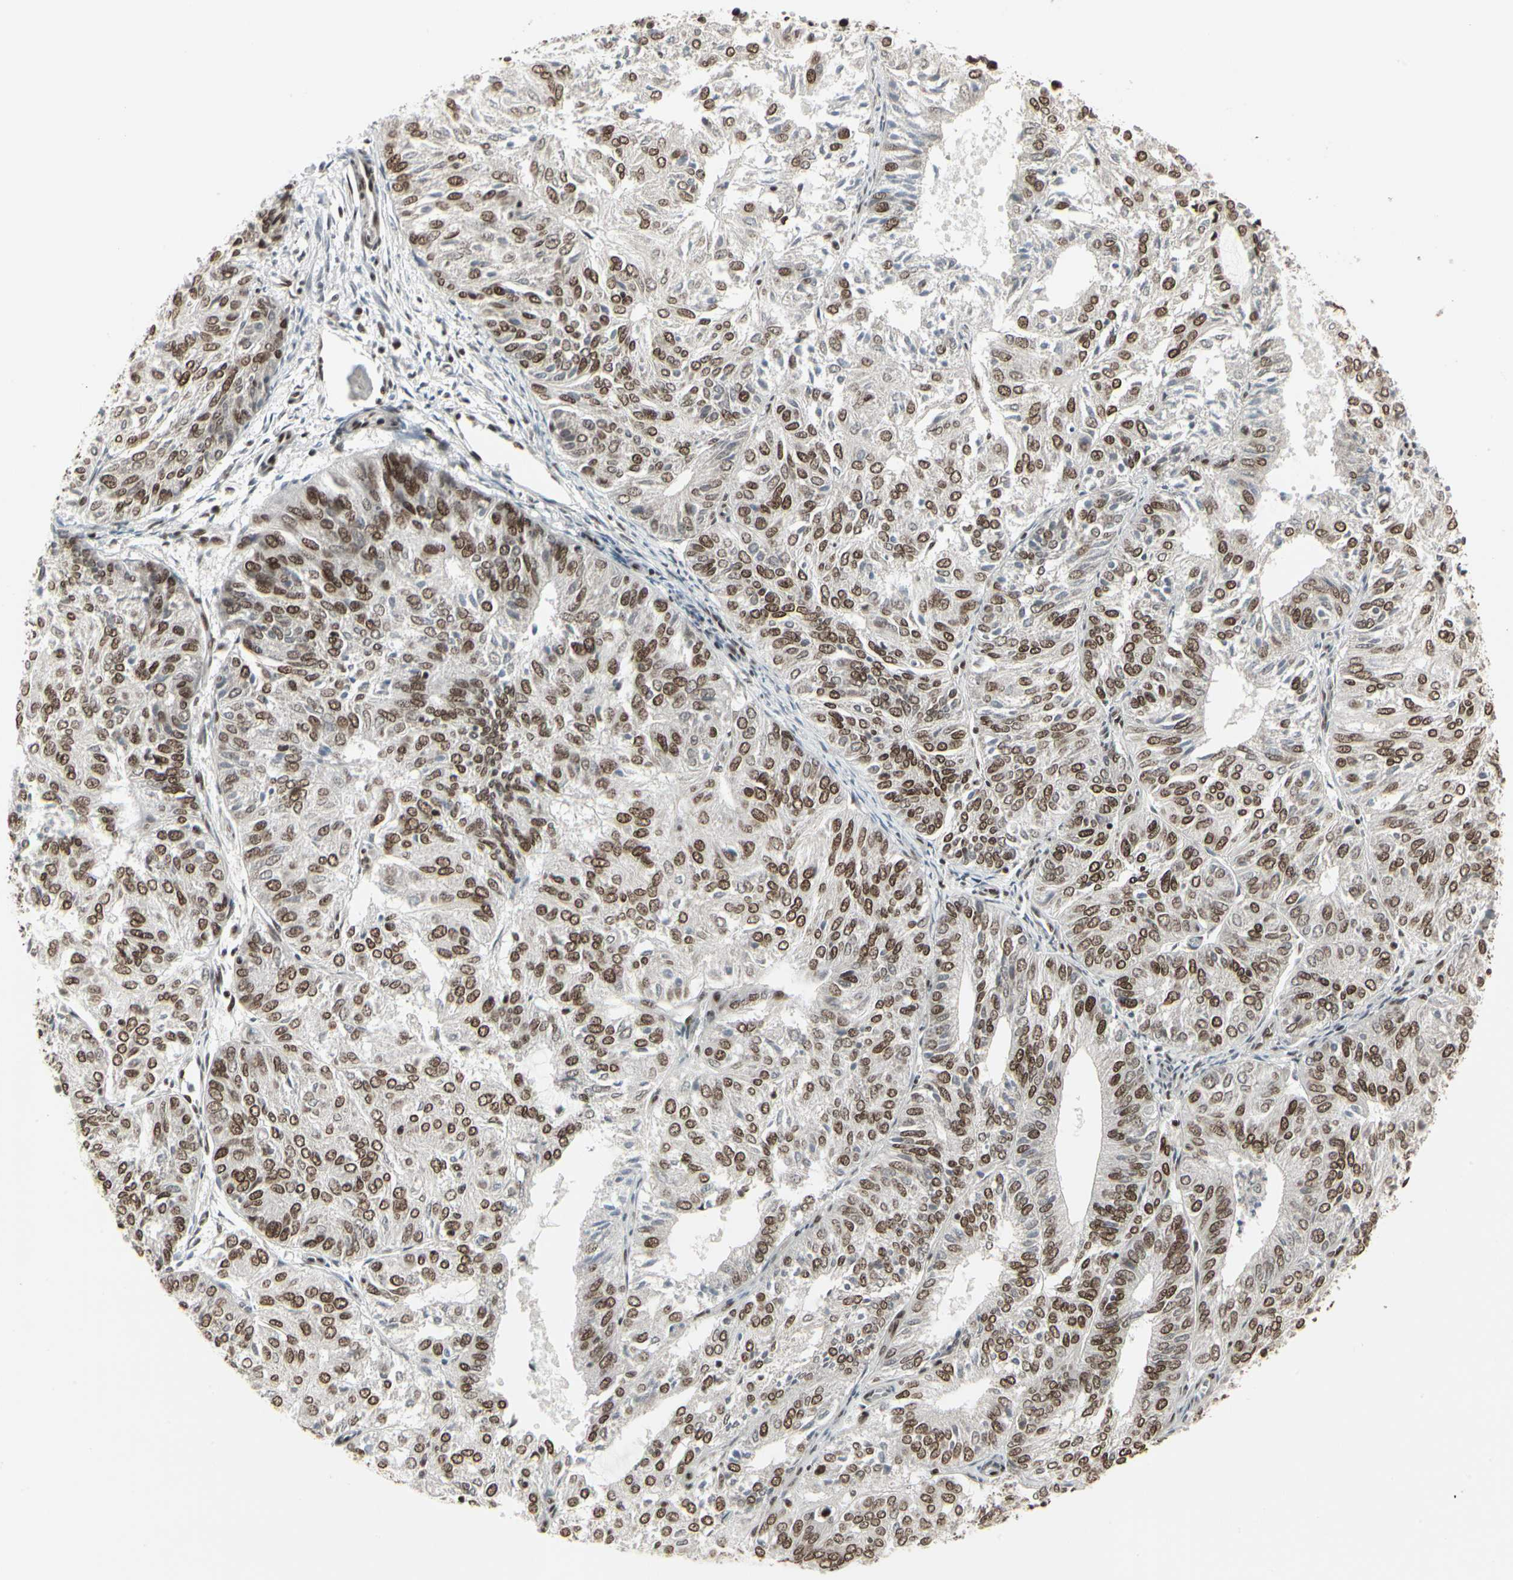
{"staining": {"intensity": "strong", "quantity": ">75%", "location": "nuclear"}, "tissue": "endometrial cancer", "cell_type": "Tumor cells", "image_type": "cancer", "snomed": [{"axis": "morphology", "description": "Adenocarcinoma, NOS"}, {"axis": "topography", "description": "Uterus"}], "caption": "Protein staining demonstrates strong nuclear positivity in about >75% of tumor cells in adenocarcinoma (endometrial). The staining is performed using DAB brown chromogen to label protein expression. The nuclei are counter-stained blue using hematoxylin.", "gene": "HMG20A", "patient": {"sex": "female", "age": 60}}